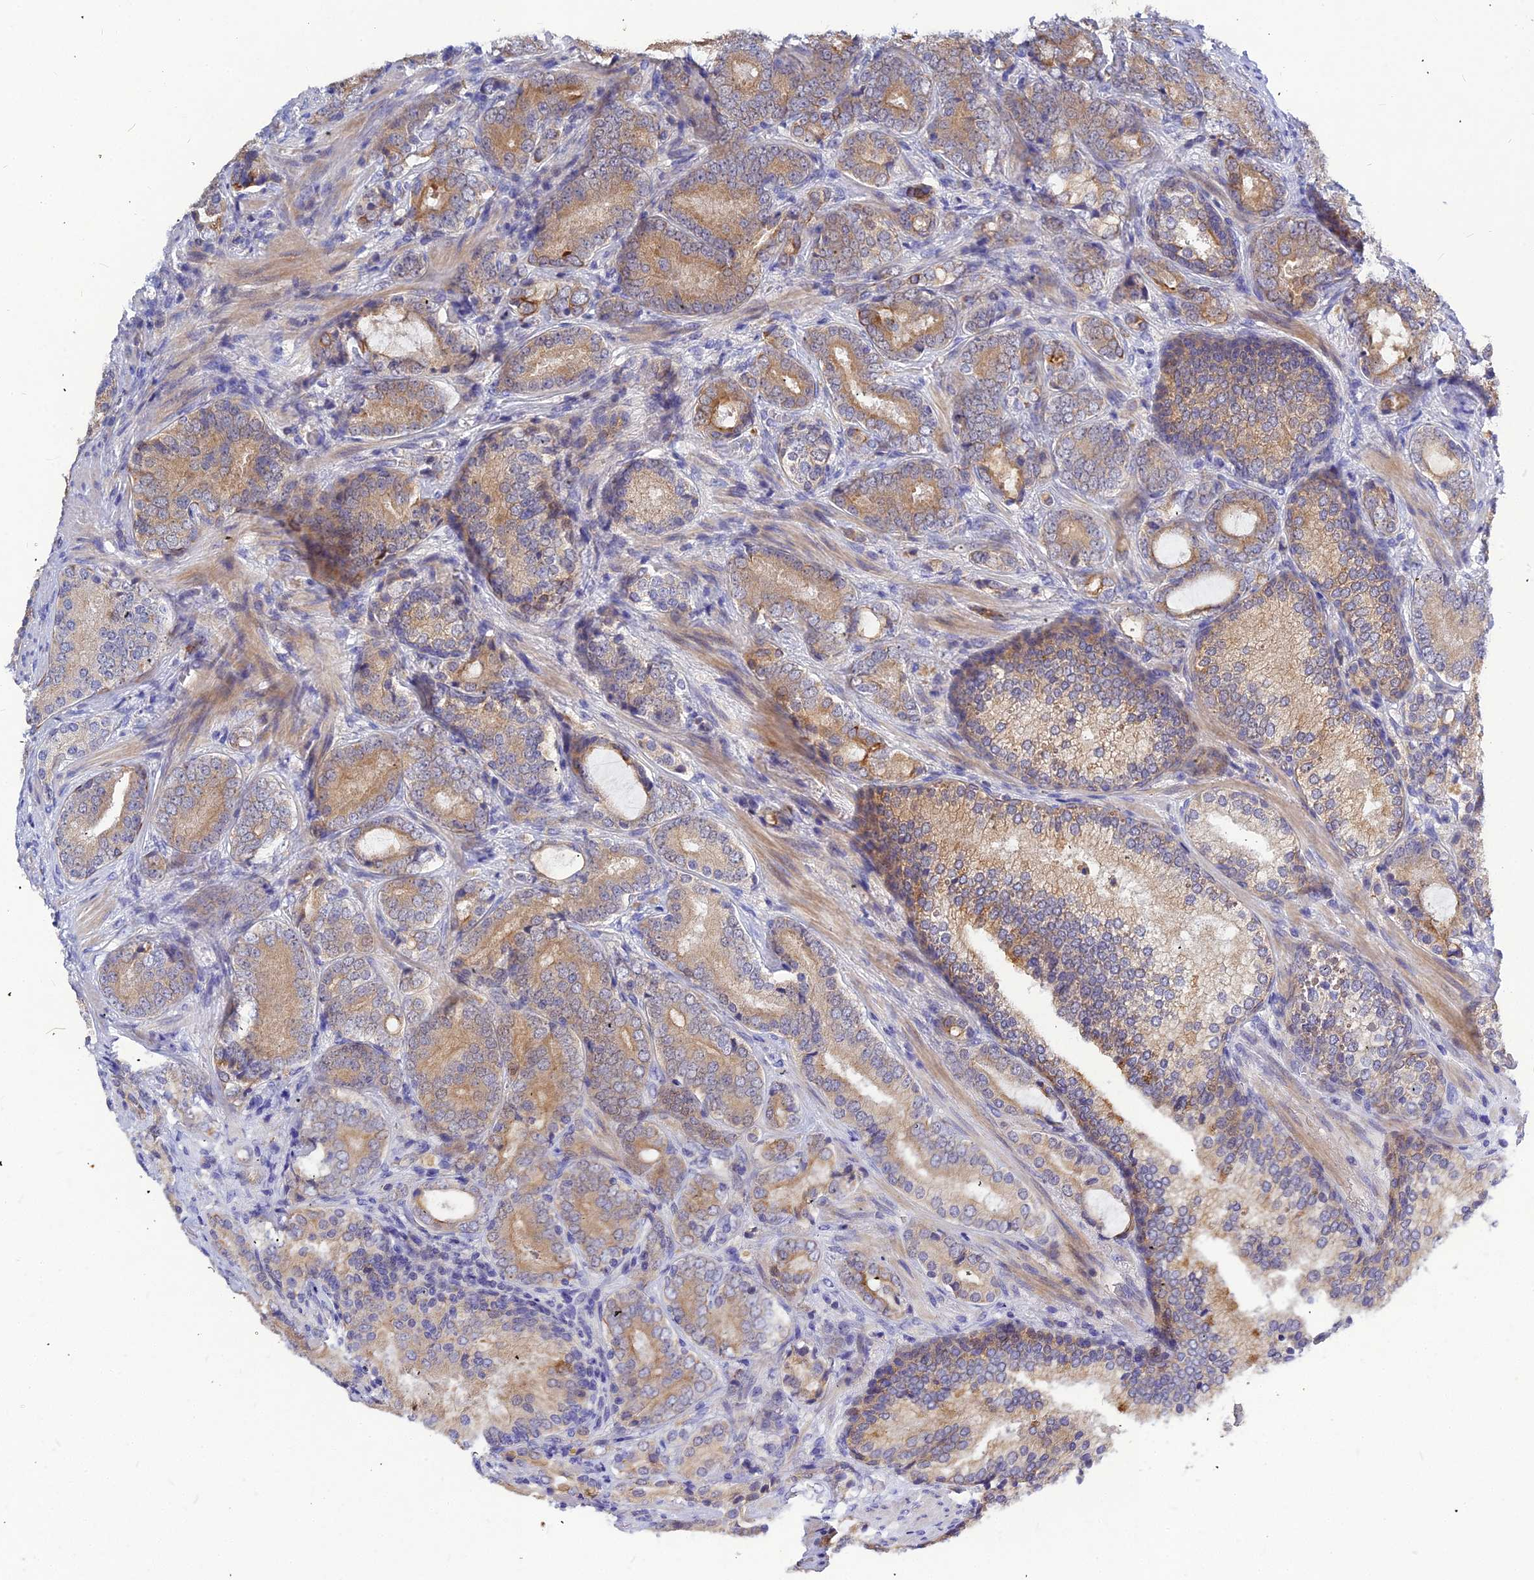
{"staining": {"intensity": "moderate", "quantity": ">75%", "location": "cytoplasmic/membranous"}, "tissue": "prostate cancer", "cell_type": "Tumor cells", "image_type": "cancer", "snomed": [{"axis": "morphology", "description": "Adenocarcinoma, Low grade"}, {"axis": "topography", "description": "Prostate"}], "caption": "Moderate cytoplasmic/membranous positivity for a protein is seen in about >75% of tumor cells of low-grade adenocarcinoma (prostate) using IHC.", "gene": "DMRTA1", "patient": {"sex": "male", "age": 58}}